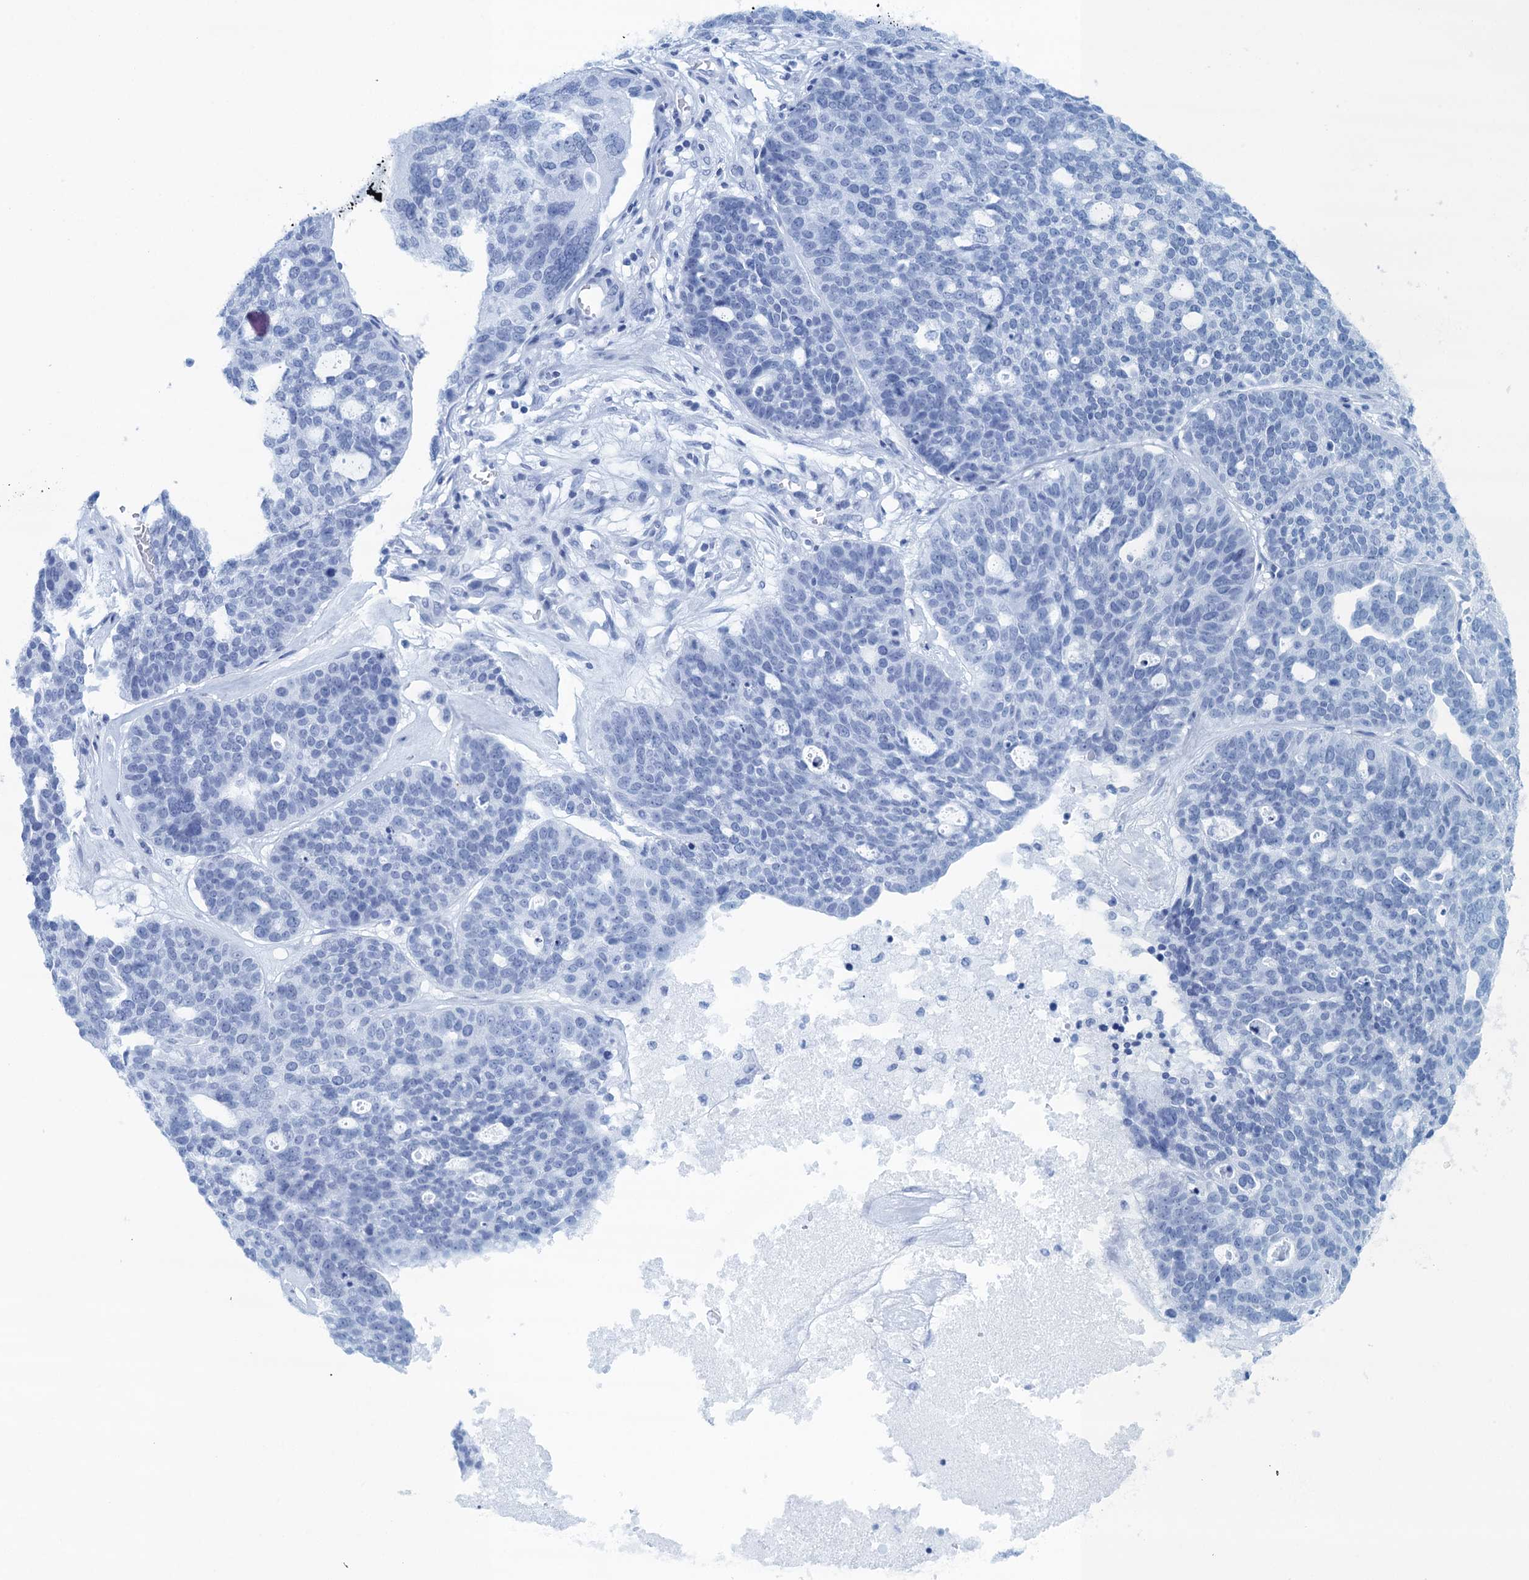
{"staining": {"intensity": "negative", "quantity": "none", "location": "none"}, "tissue": "ovarian cancer", "cell_type": "Tumor cells", "image_type": "cancer", "snomed": [{"axis": "morphology", "description": "Cystadenocarcinoma, serous, NOS"}, {"axis": "topography", "description": "Ovary"}], "caption": "Tumor cells show no significant protein positivity in serous cystadenocarcinoma (ovarian).", "gene": "MAP1LC3A", "patient": {"sex": "female", "age": 59}}